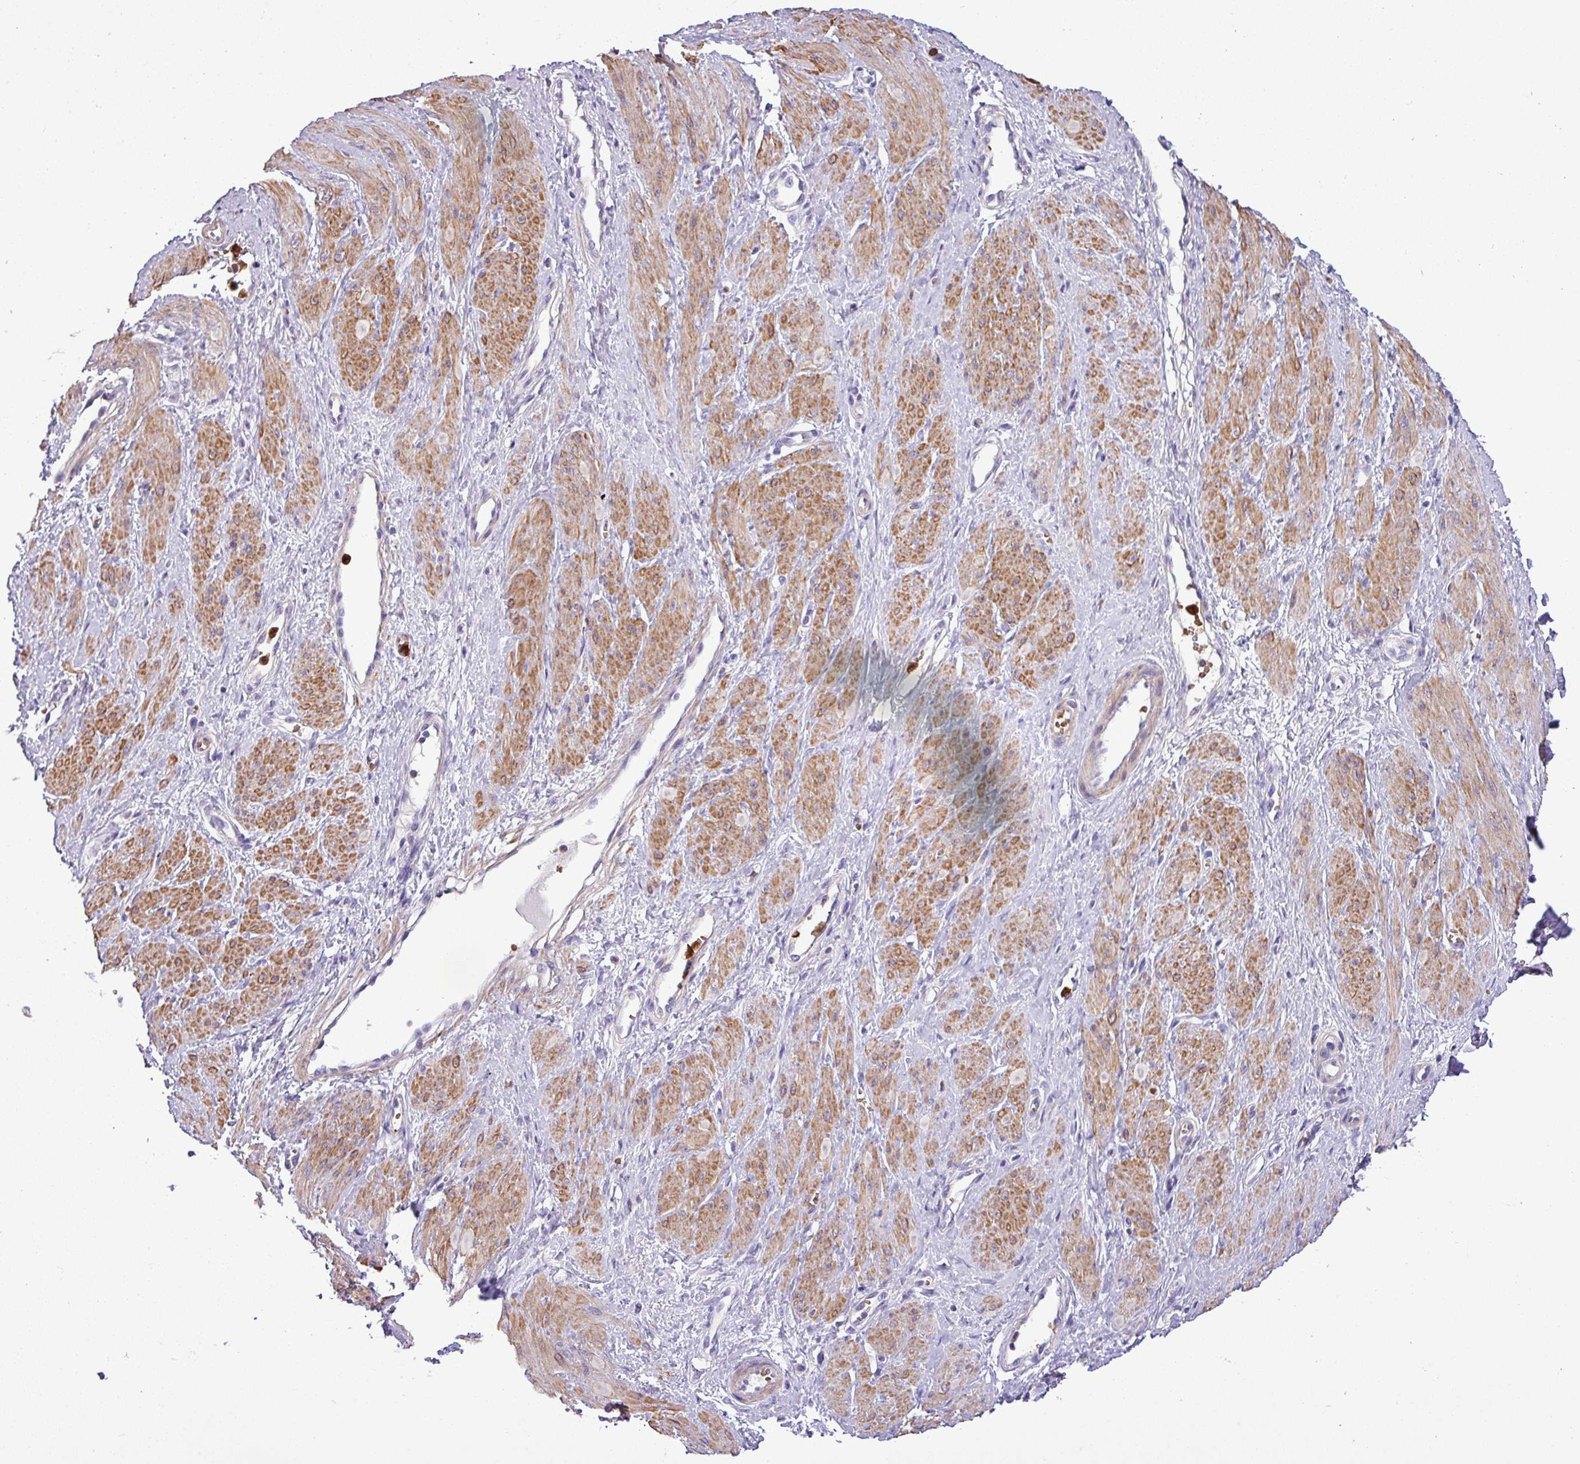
{"staining": {"intensity": "moderate", "quantity": ">75%", "location": "cytoplasmic/membranous"}, "tissue": "smooth muscle", "cell_type": "Smooth muscle cells", "image_type": "normal", "snomed": [{"axis": "morphology", "description": "Normal tissue, NOS"}, {"axis": "topography", "description": "Smooth muscle"}, {"axis": "topography", "description": "Uterus"}], "caption": "This is a histology image of immunohistochemistry (IHC) staining of normal smooth muscle, which shows moderate staining in the cytoplasmic/membranous of smooth muscle cells.", "gene": "MGAT4B", "patient": {"sex": "female", "age": 39}}